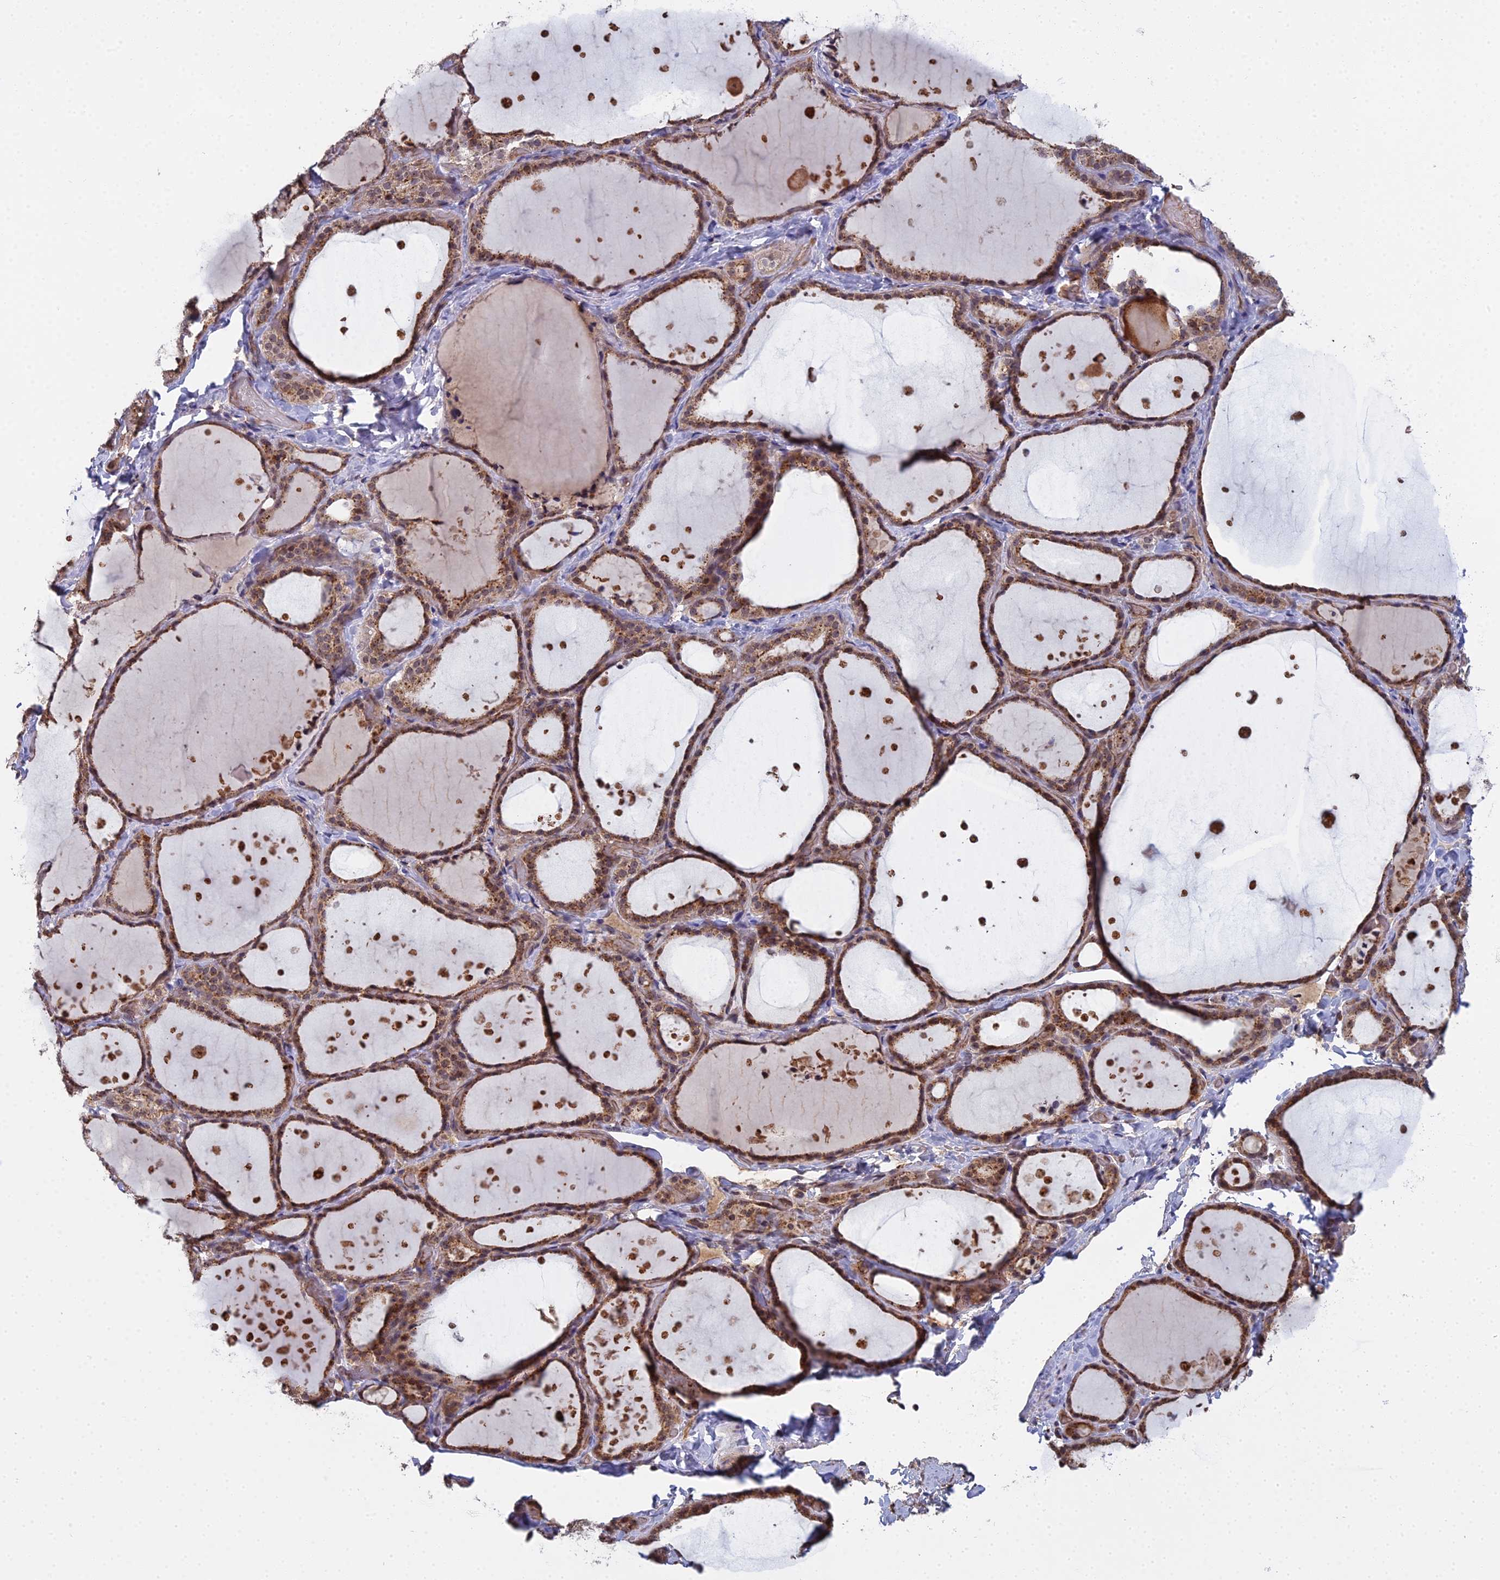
{"staining": {"intensity": "moderate", "quantity": ">75%", "location": "cytoplasmic/membranous"}, "tissue": "thyroid gland", "cell_type": "Glandular cells", "image_type": "normal", "snomed": [{"axis": "morphology", "description": "Normal tissue, NOS"}, {"axis": "topography", "description": "Thyroid gland"}], "caption": "Moderate cytoplasmic/membranous positivity is appreciated in about >75% of glandular cells in benign thyroid gland.", "gene": "MEOX1", "patient": {"sex": "female", "age": 44}}